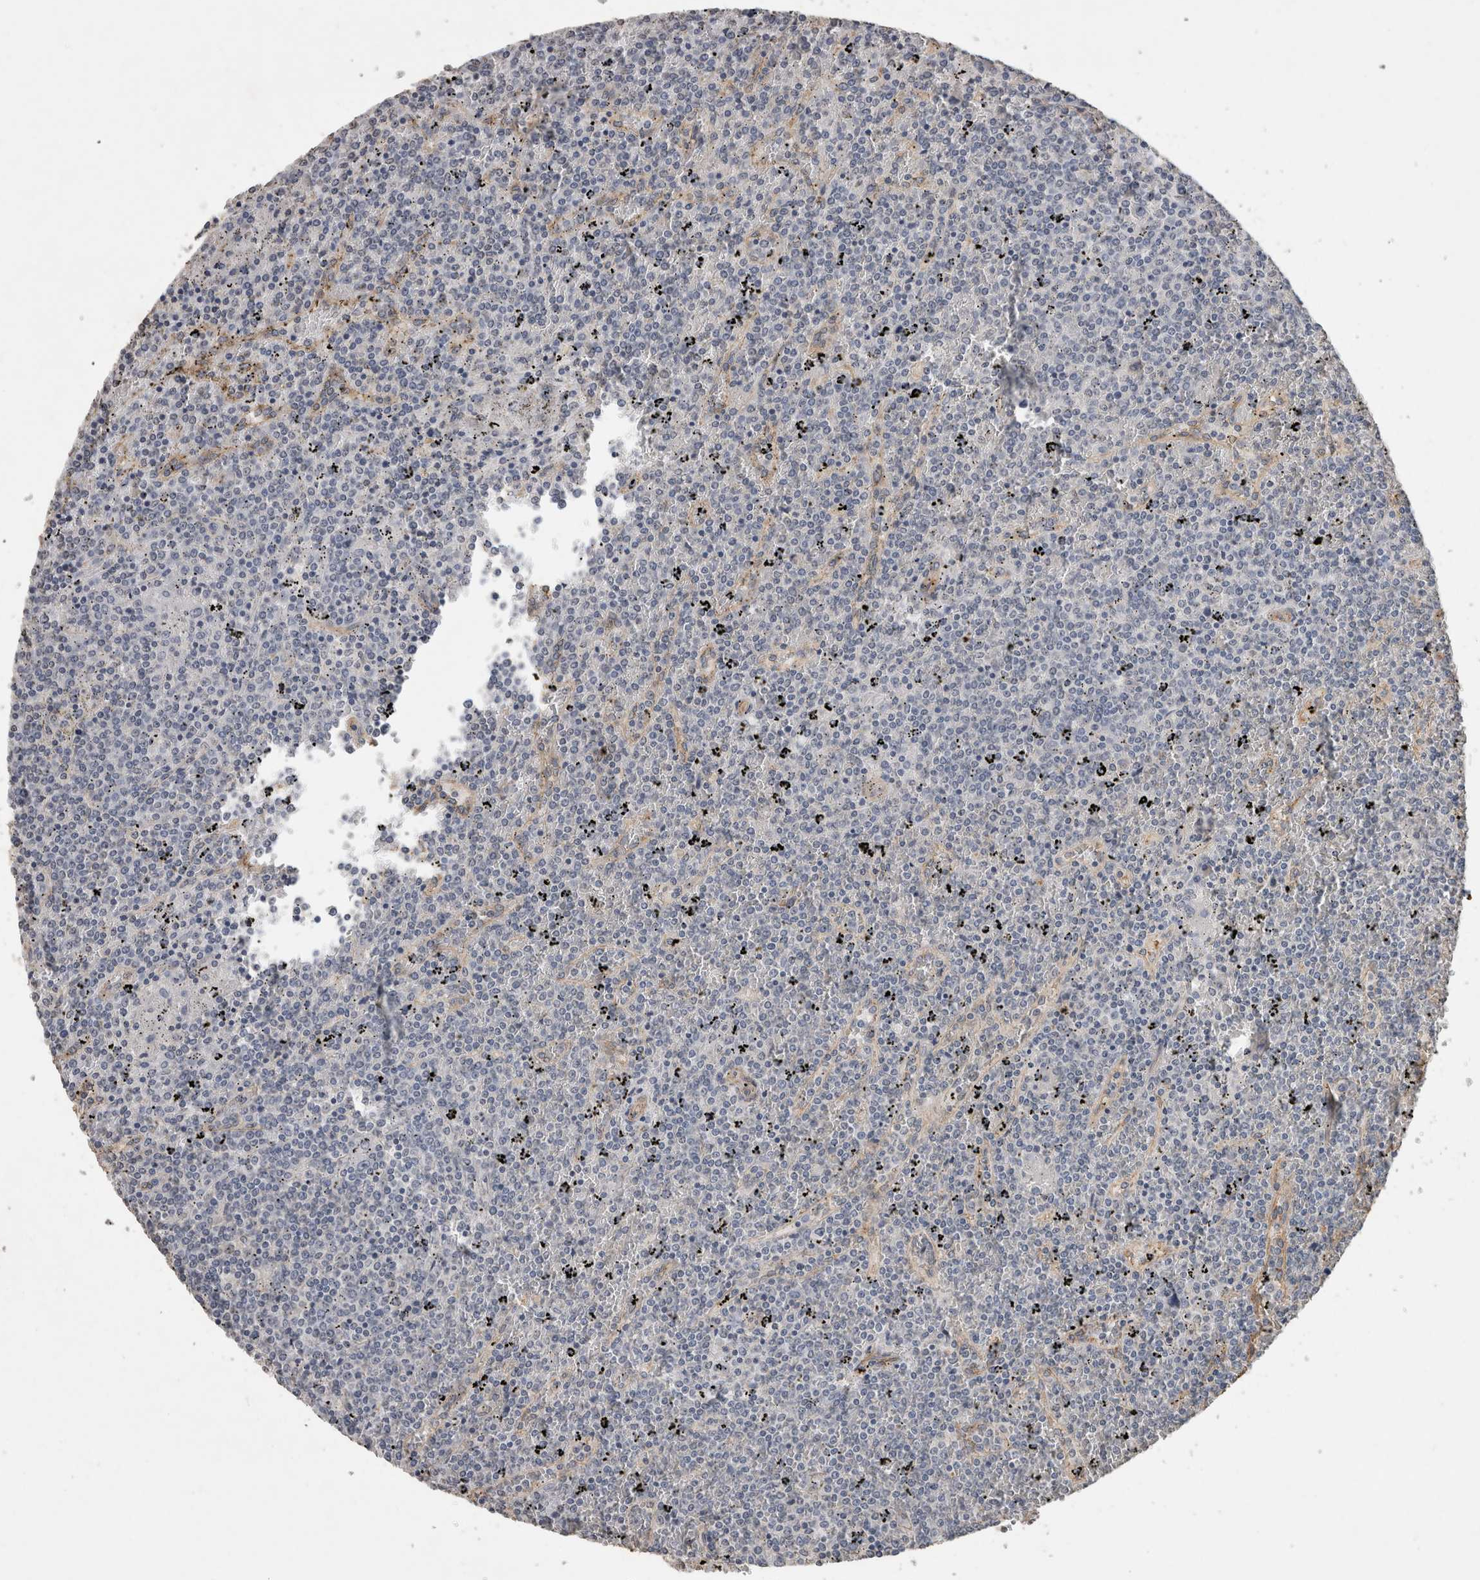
{"staining": {"intensity": "negative", "quantity": "none", "location": "none"}, "tissue": "lymphoma", "cell_type": "Tumor cells", "image_type": "cancer", "snomed": [{"axis": "morphology", "description": "Malignant lymphoma, non-Hodgkin's type, Low grade"}, {"axis": "topography", "description": "Spleen"}], "caption": "Immunohistochemical staining of human lymphoma demonstrates no significant expression in tumor cells.", "gene": "RECK", "patient": {"sex": "female", "age": 19}}